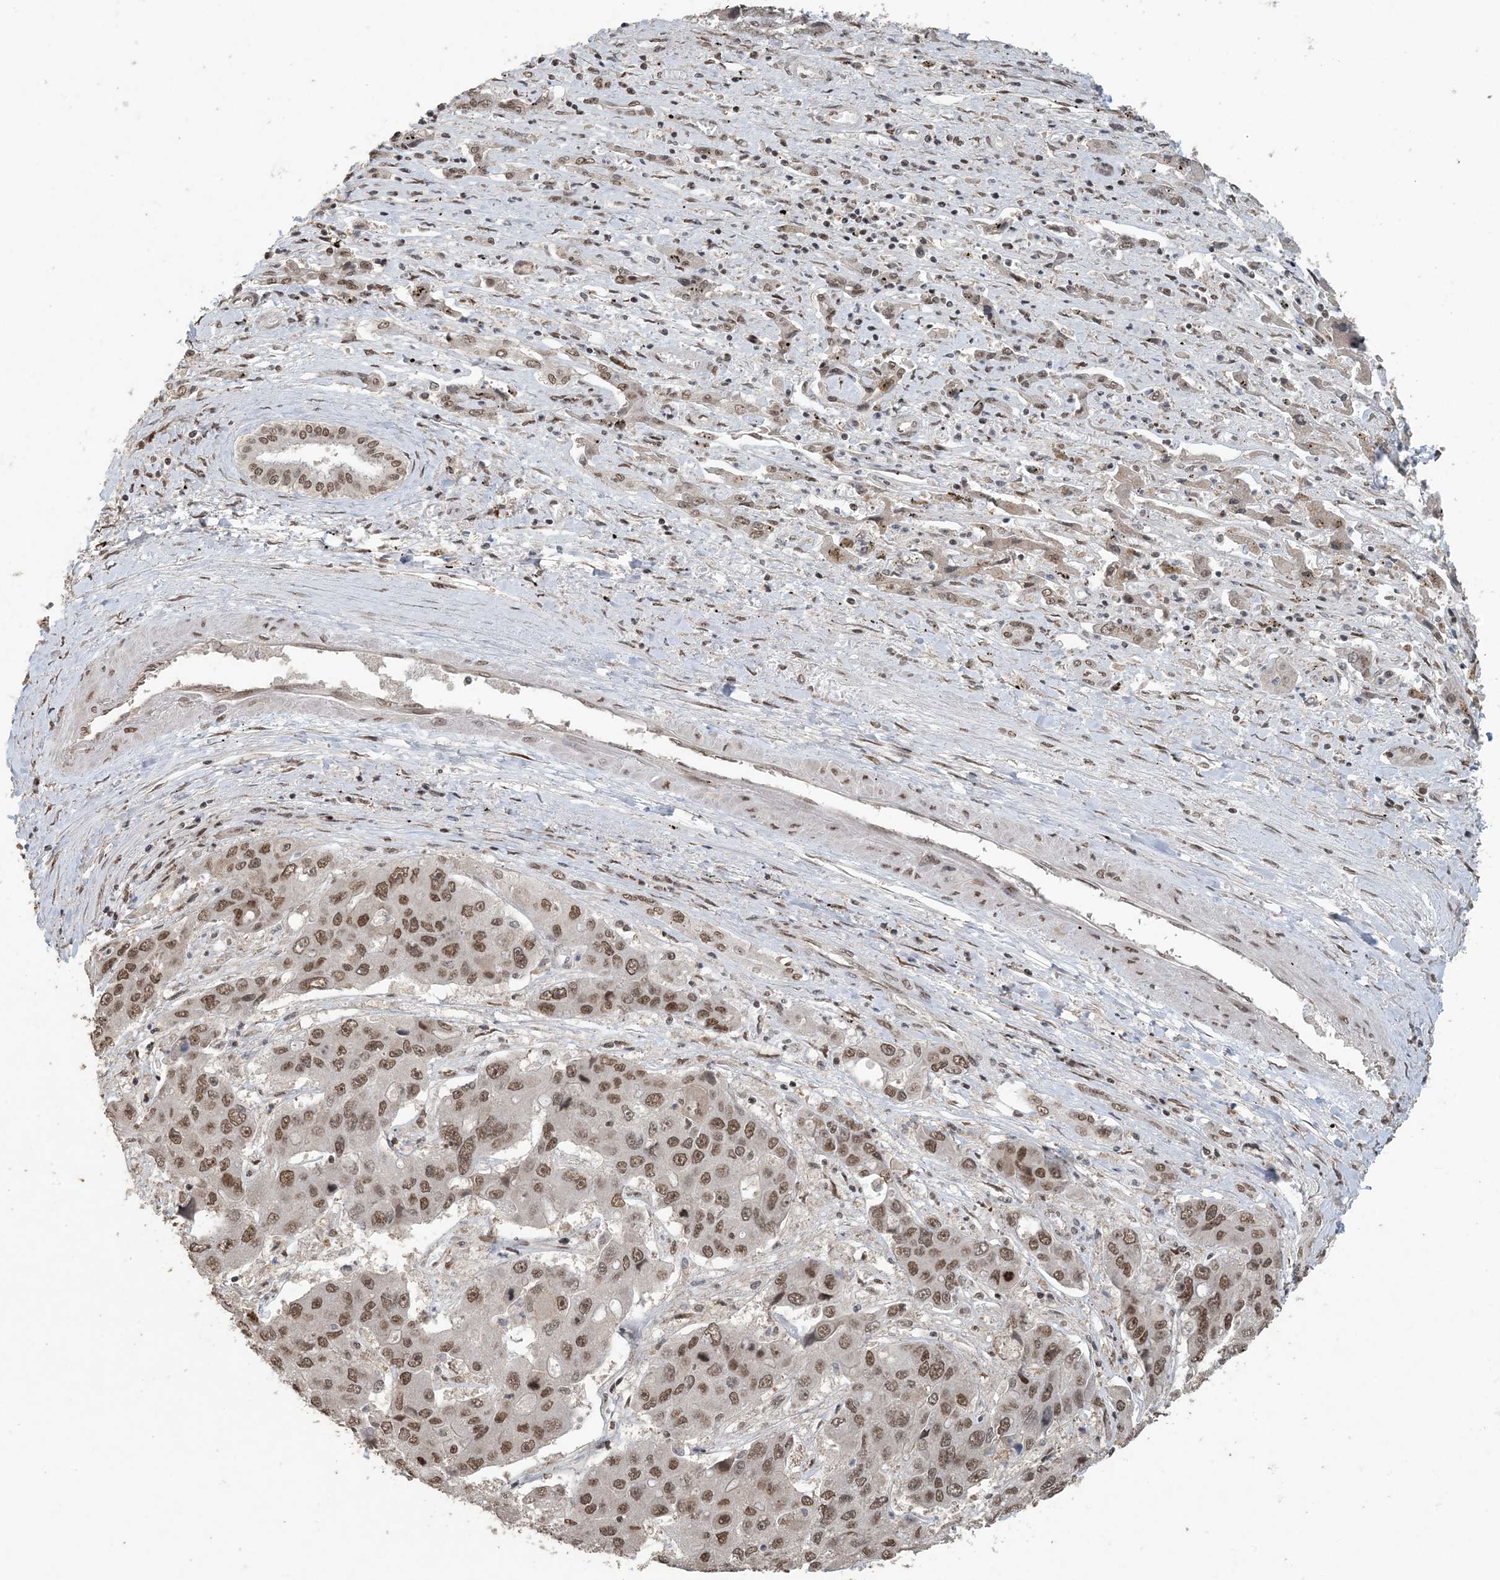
{"staining": {"intensity": "moderate", "quantity": ">75%", "location": "nuclear"}, "tissue": "liver cancer", "cell_type": "Tumor cells", "image_type": "cancer", "snomed": [{"axis": "morphology", "description": "Cholangiocarcinoma"}, {"axis": "topography", "description": "Liver"}], "caption": "A micrograph showing moderate nuclear staining in about >75% of tumor cells in cholangiocarcinoma (liver), as visualized by brown immunohistochemical staining.", "gene": "MBD2", "patient": {"sex": "male", "age": 67}}